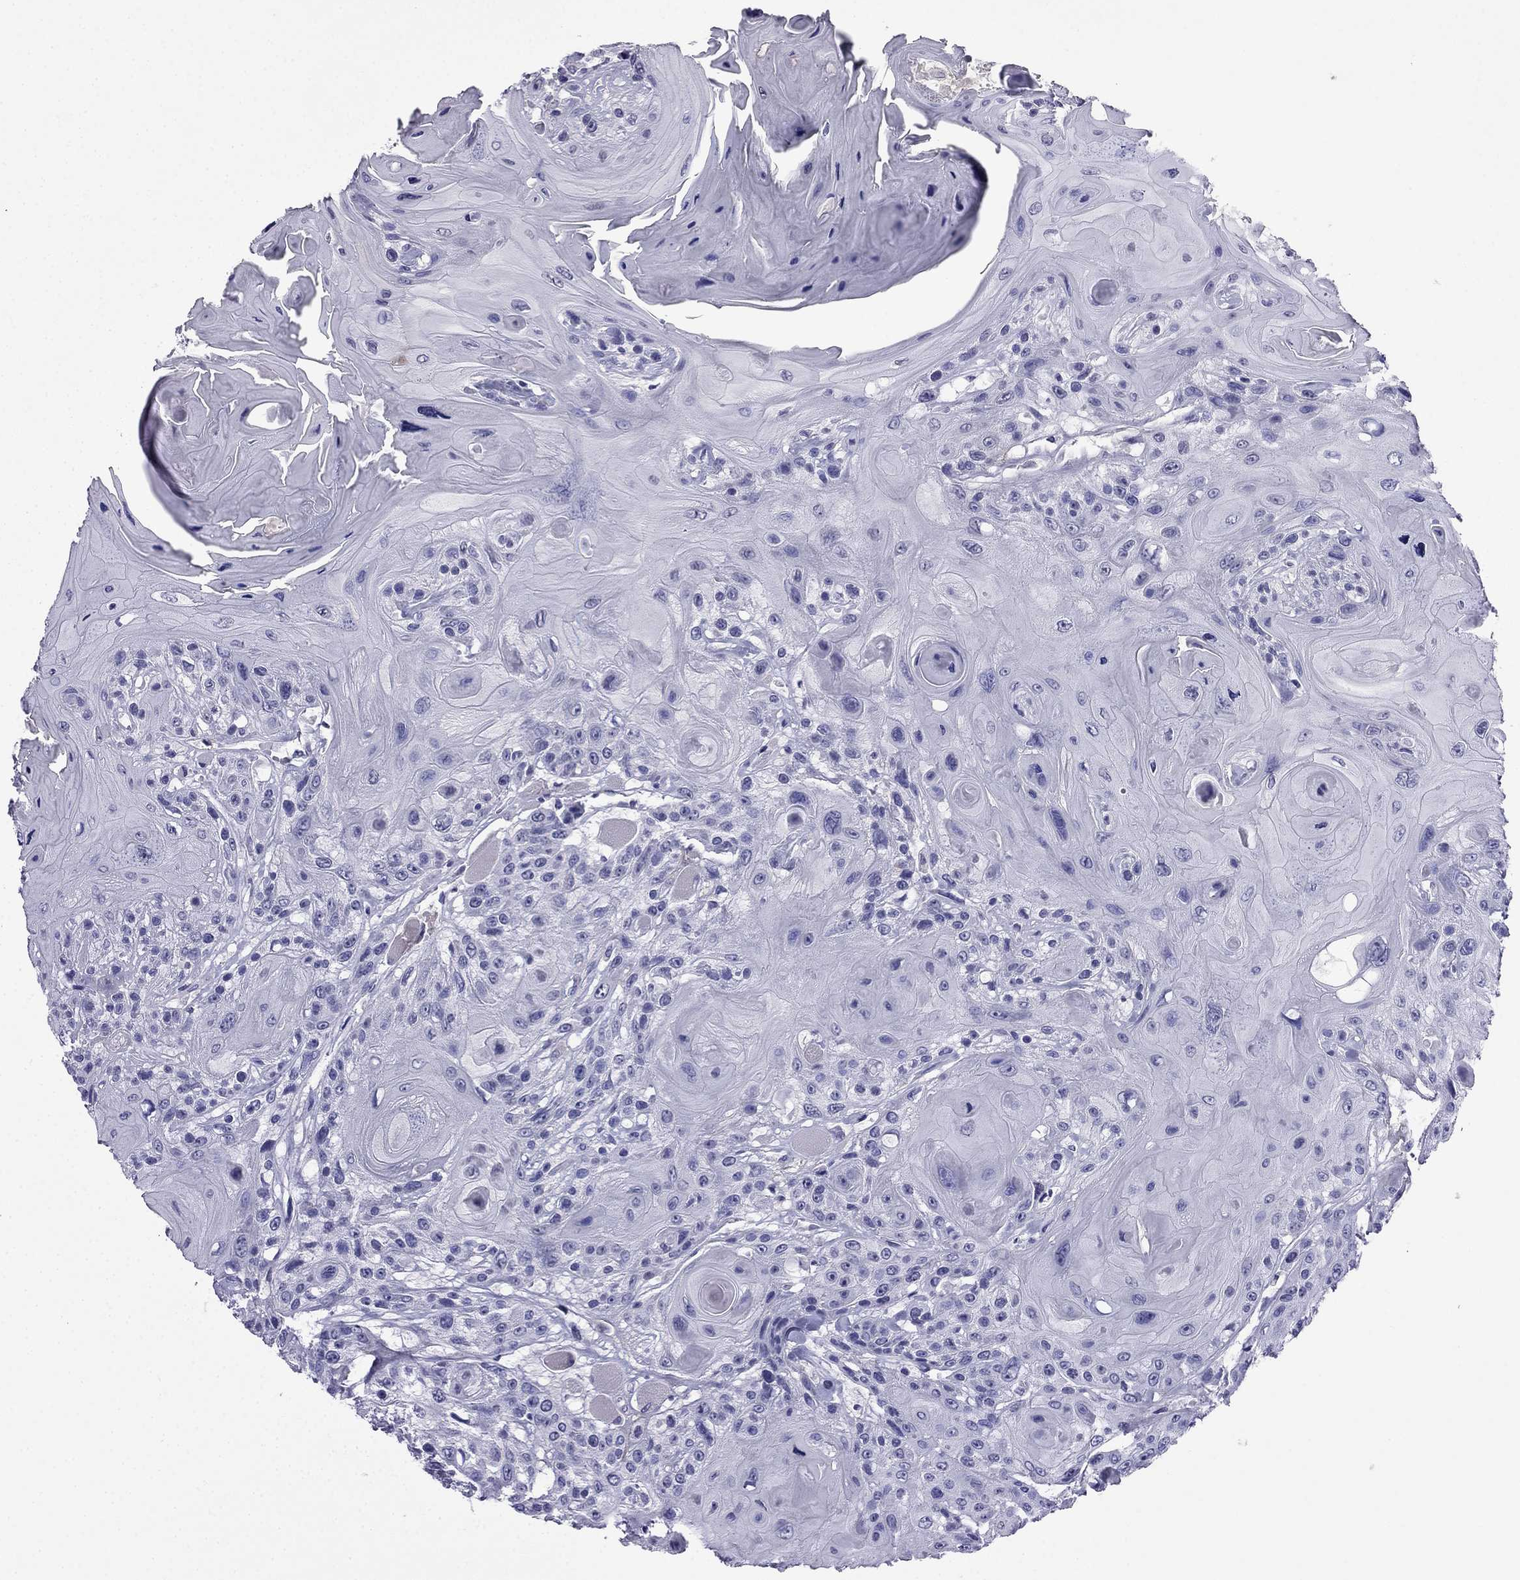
{"staining": {"intensity": "negative", "quantity": "none", "location": "none"}, "tissue": "head and neck cancer", "cell_type": "Tumor cells", "image_type": "cancer", "snomed": [{"axis": "morphology", "description": "Squamous cell carcinoma, NOS"}, {"axis": "topography", "description": "Head-Neck"}], "caption": "Tumor cells show no significant protein expression in head and neck cancer (squamous cell carcinoma).", "gene": "CDHR4", "patient": {"sex": "female", "age": 59}}